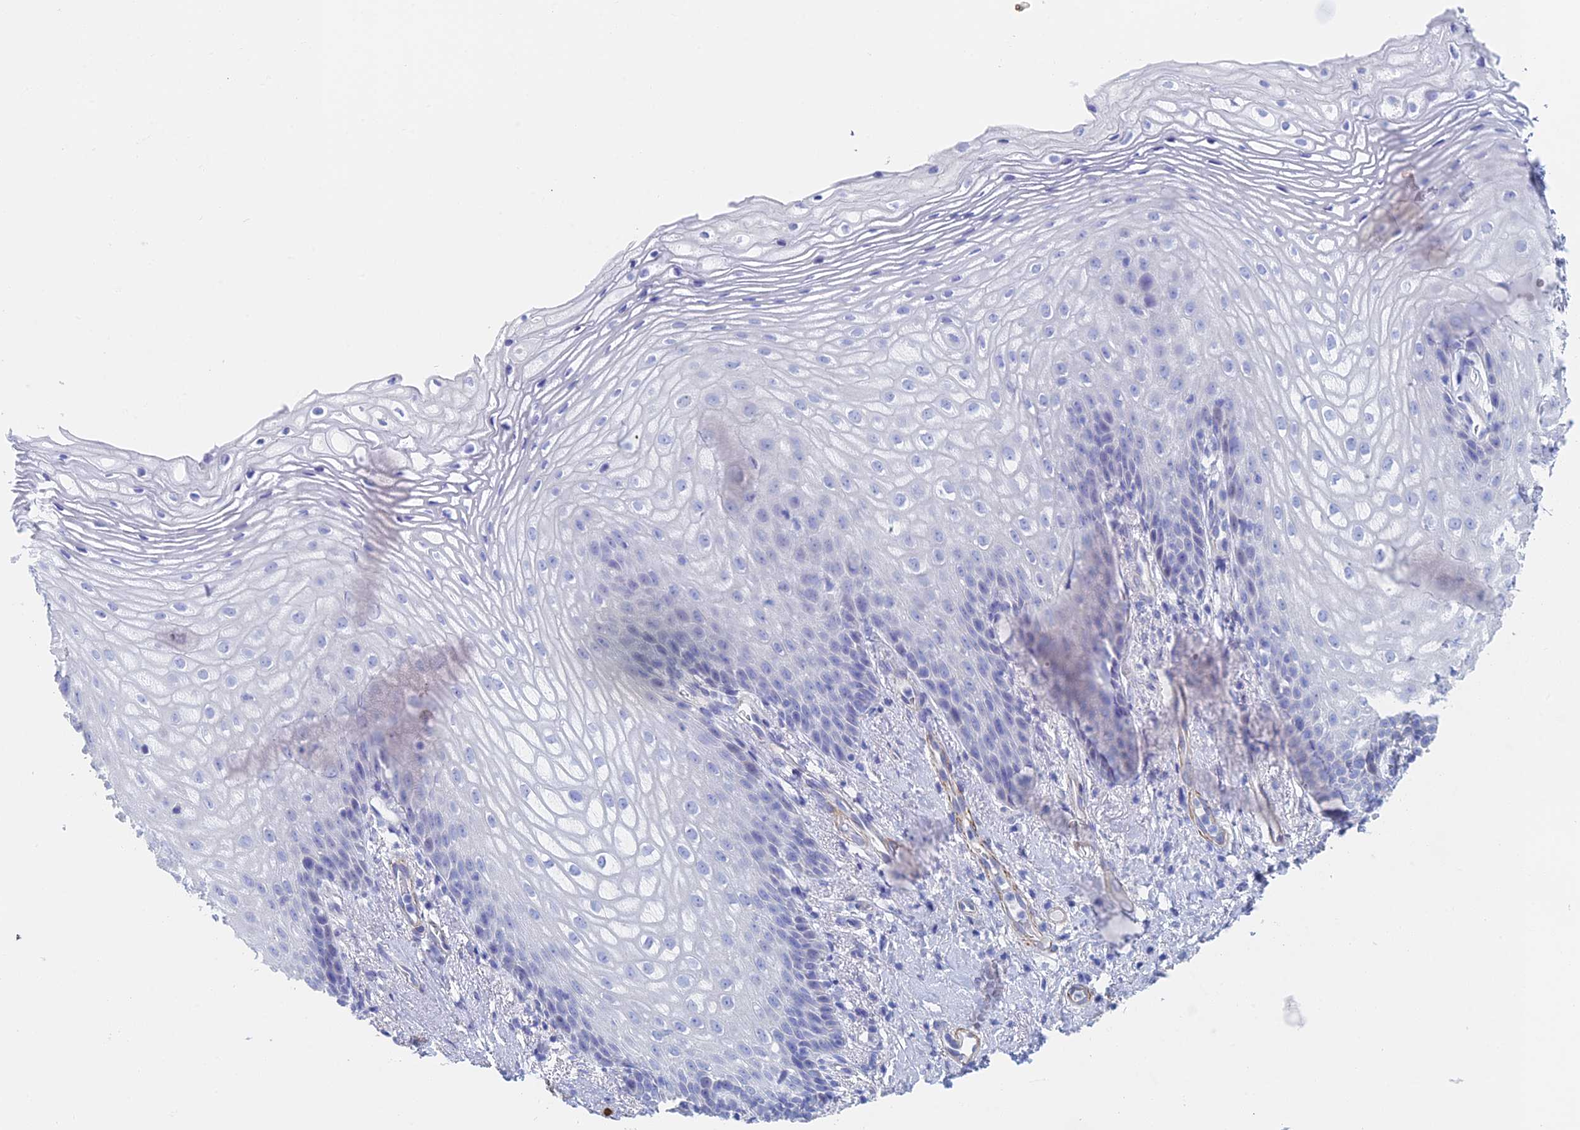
{"staining": {"intensity": "negative", "quantity": "none", "location": "none"}, "tissue": "vagina", "cell_type": "Squamous epithelial cells", "image_type": "normal", "snomed": [{"axis": "morphology", "description": "Normal tissue, NOS"}, {"axis": "topography", "description": "Vagina"}], "caption": "This is a histopathology image of immunohistochemistry staining of benign vagina, which shows no expression in squamous epithelial cells. (Immunohistochemistry (ihc), brightfield microscopy, high magnification).", "gene": "KCNK18", "patient": {"sex": "female", "age": 60}}